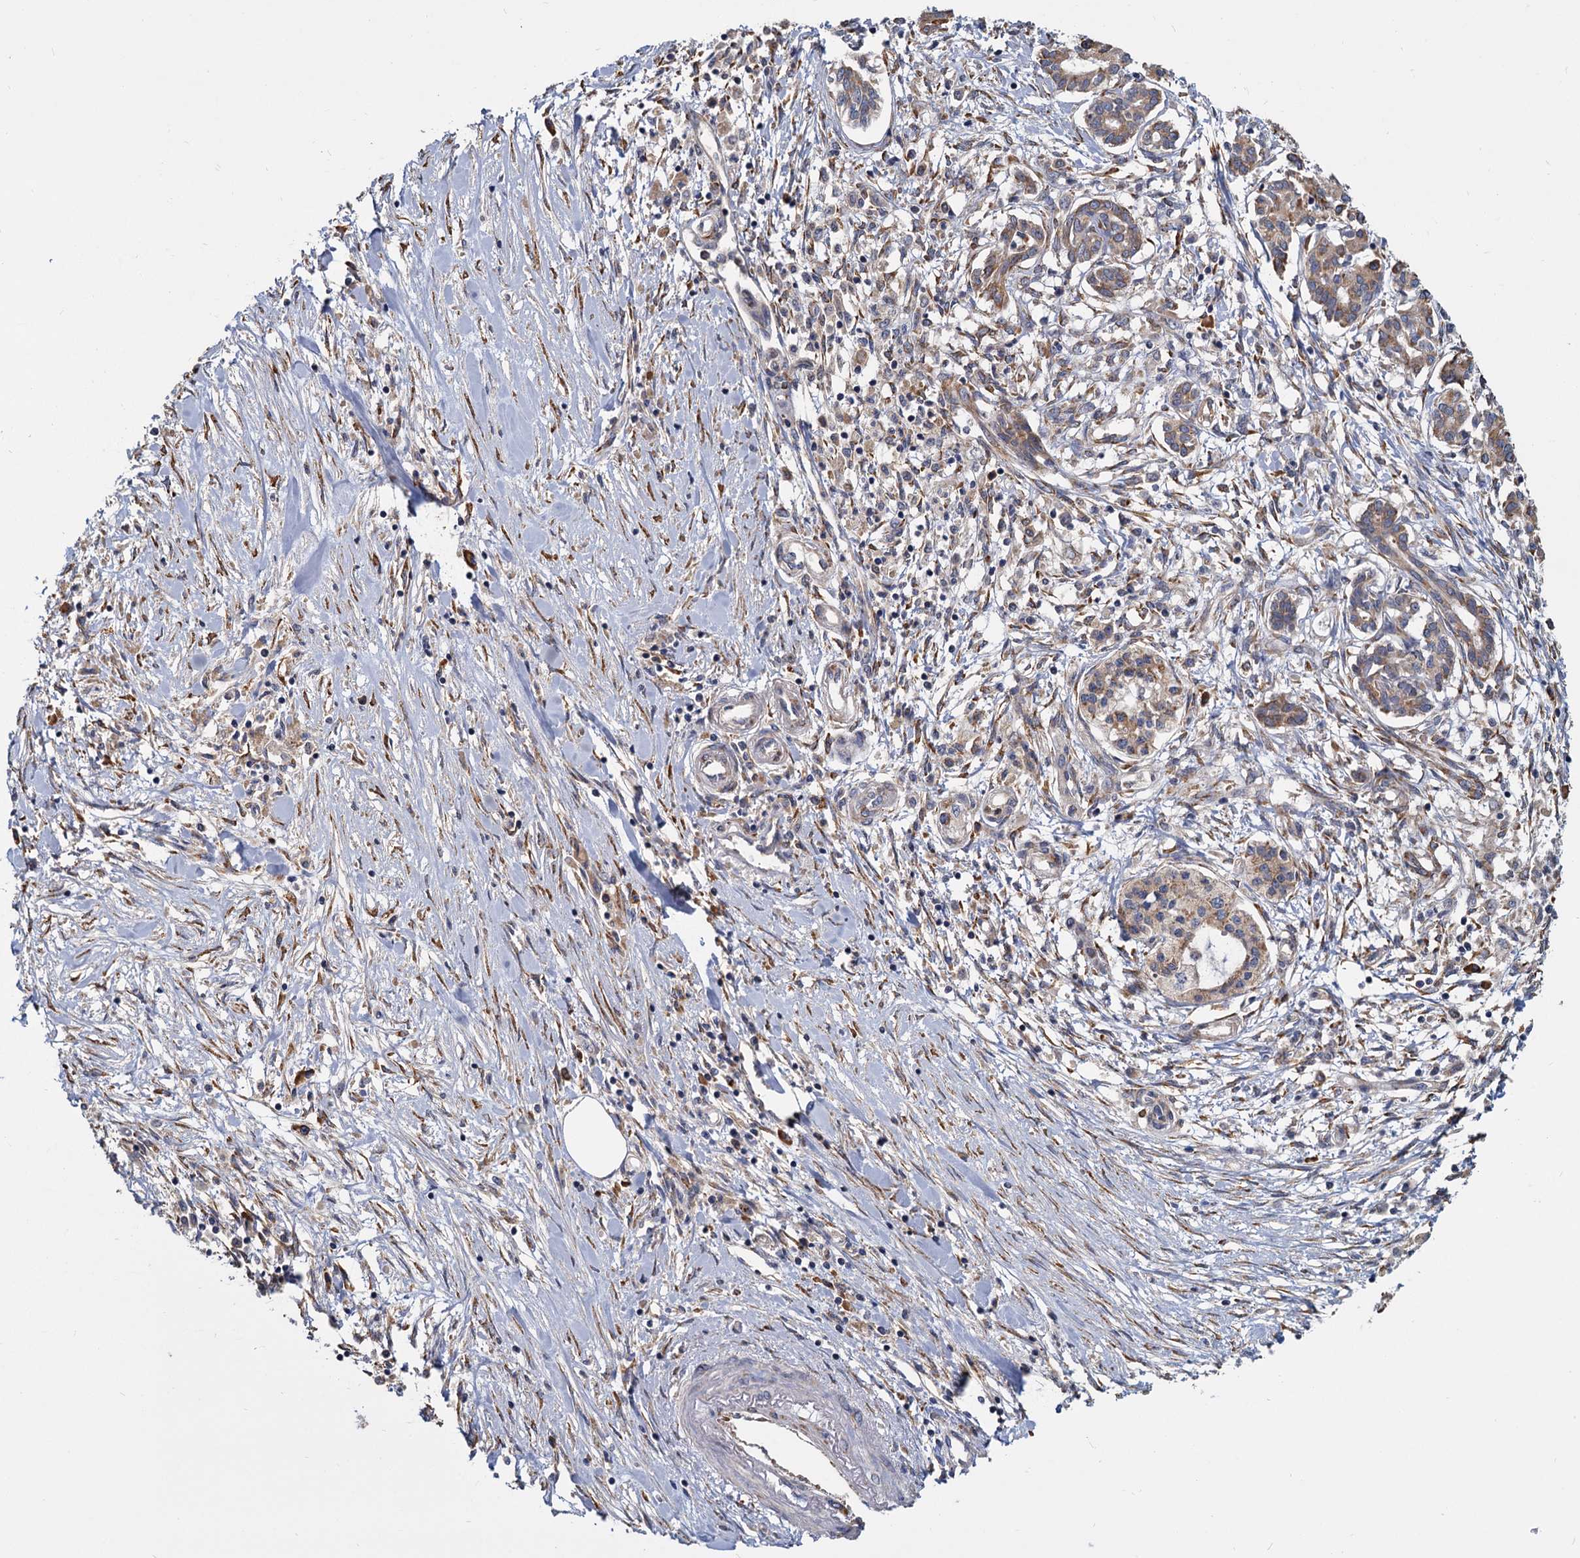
{"staining": {"intensity": "moderate", "quantity": "25%-75%", "location": "cytoplasmic/membranous"}, "tissue": "pancreatic cancer", "cell_type": "Tumor cells", "image_type": "cancer", "snomed": [{"axis": "morphology", "description": "Adenocarcinoma, NOS"}, {"axis": "topography", "description": "Pancreas"}], "caption": "Moderate cytoplasmic/membranous positivity for a protein is identified in approximately 25%-75% of tumor cells of adenocarcinoma (pancreatic) using immunohistochemistry (IHC).", "gene": "LRRC51", "patient": {"sex": "female", "age": 50}}